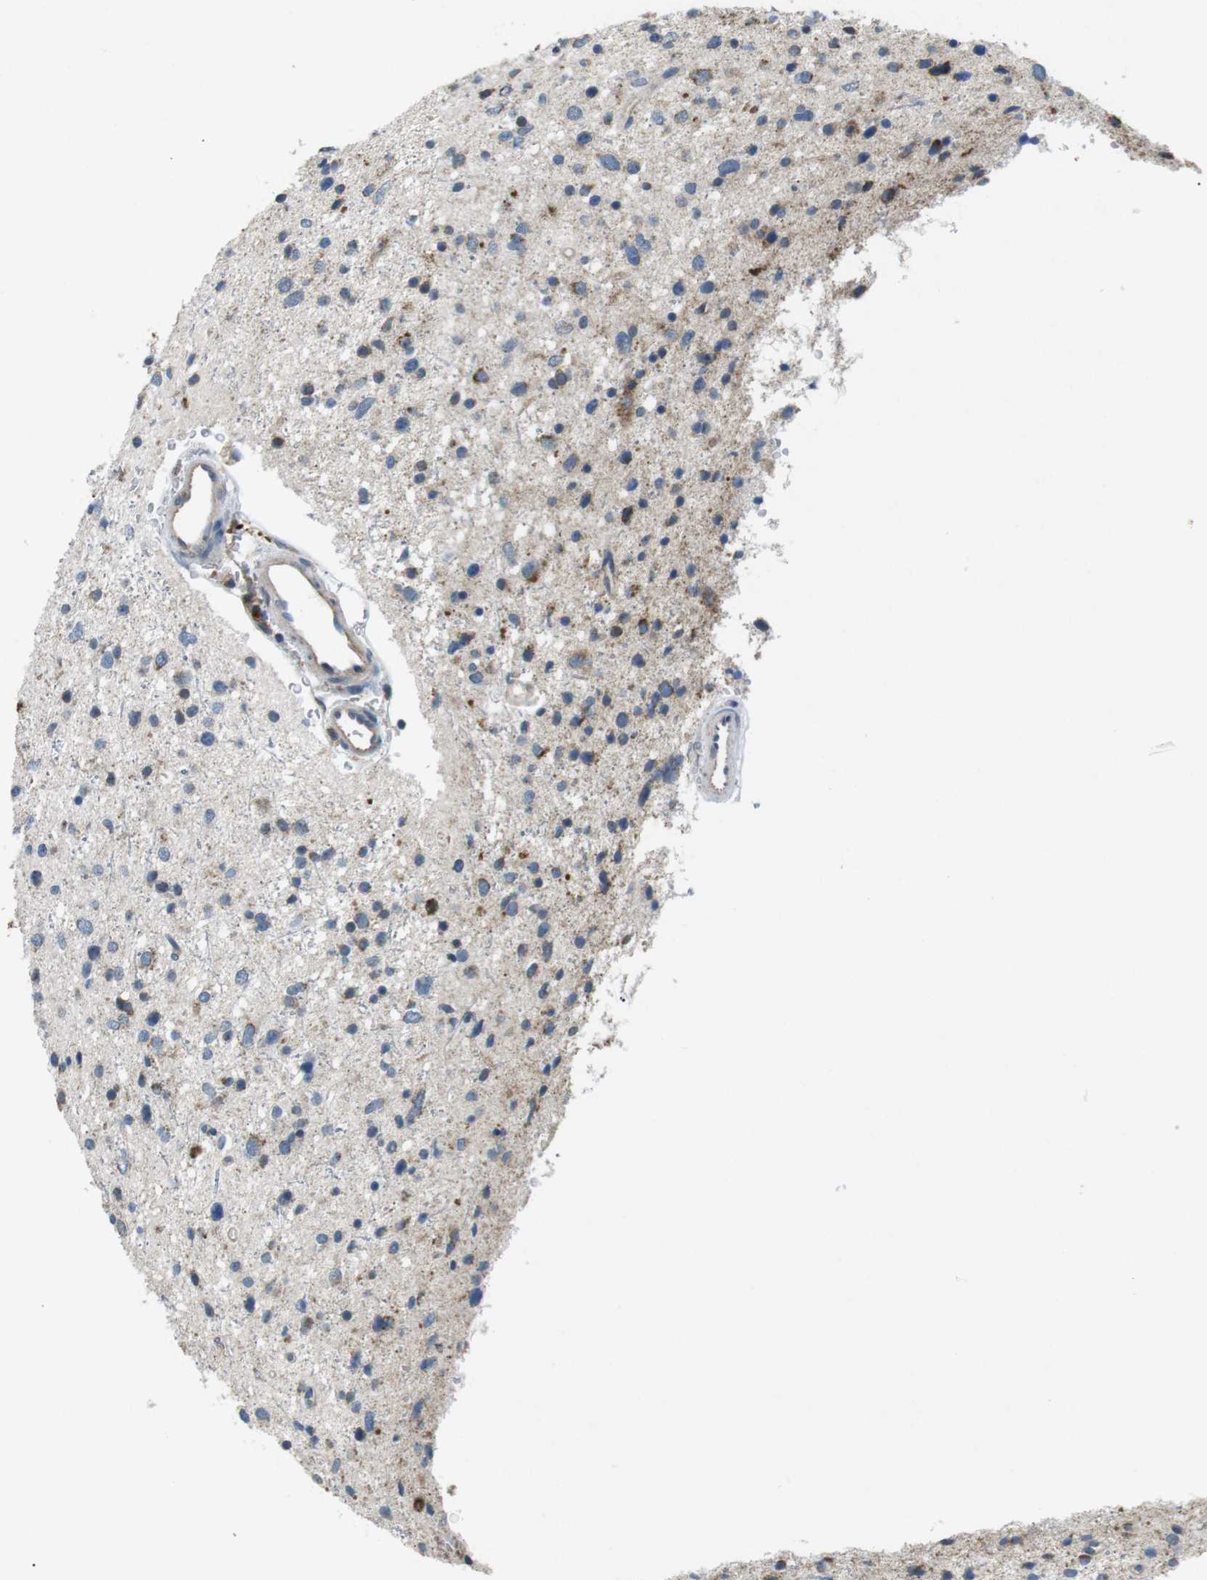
{"staining": {"intensity": "moderate", "quantity": "25%-75%", "location": "cytoplasmic/membranous"}, "tissue": "glioma", "cell_type": "Tumor cells", "image_type": "cancer", "snomed": [{"axis": "morphology", "description": "Glioma, malignant, Low grade"}, {"axis": "topography", "description": "Brain"}], "caption": "This is a micrograph of immunohistochemistry (IHC) staining of glioma, which shows moderate expression in the cytoplasmic/membranous of tumor cells.", "gene": "BACE1", "patient": {"sex": "female", "age": 37}}